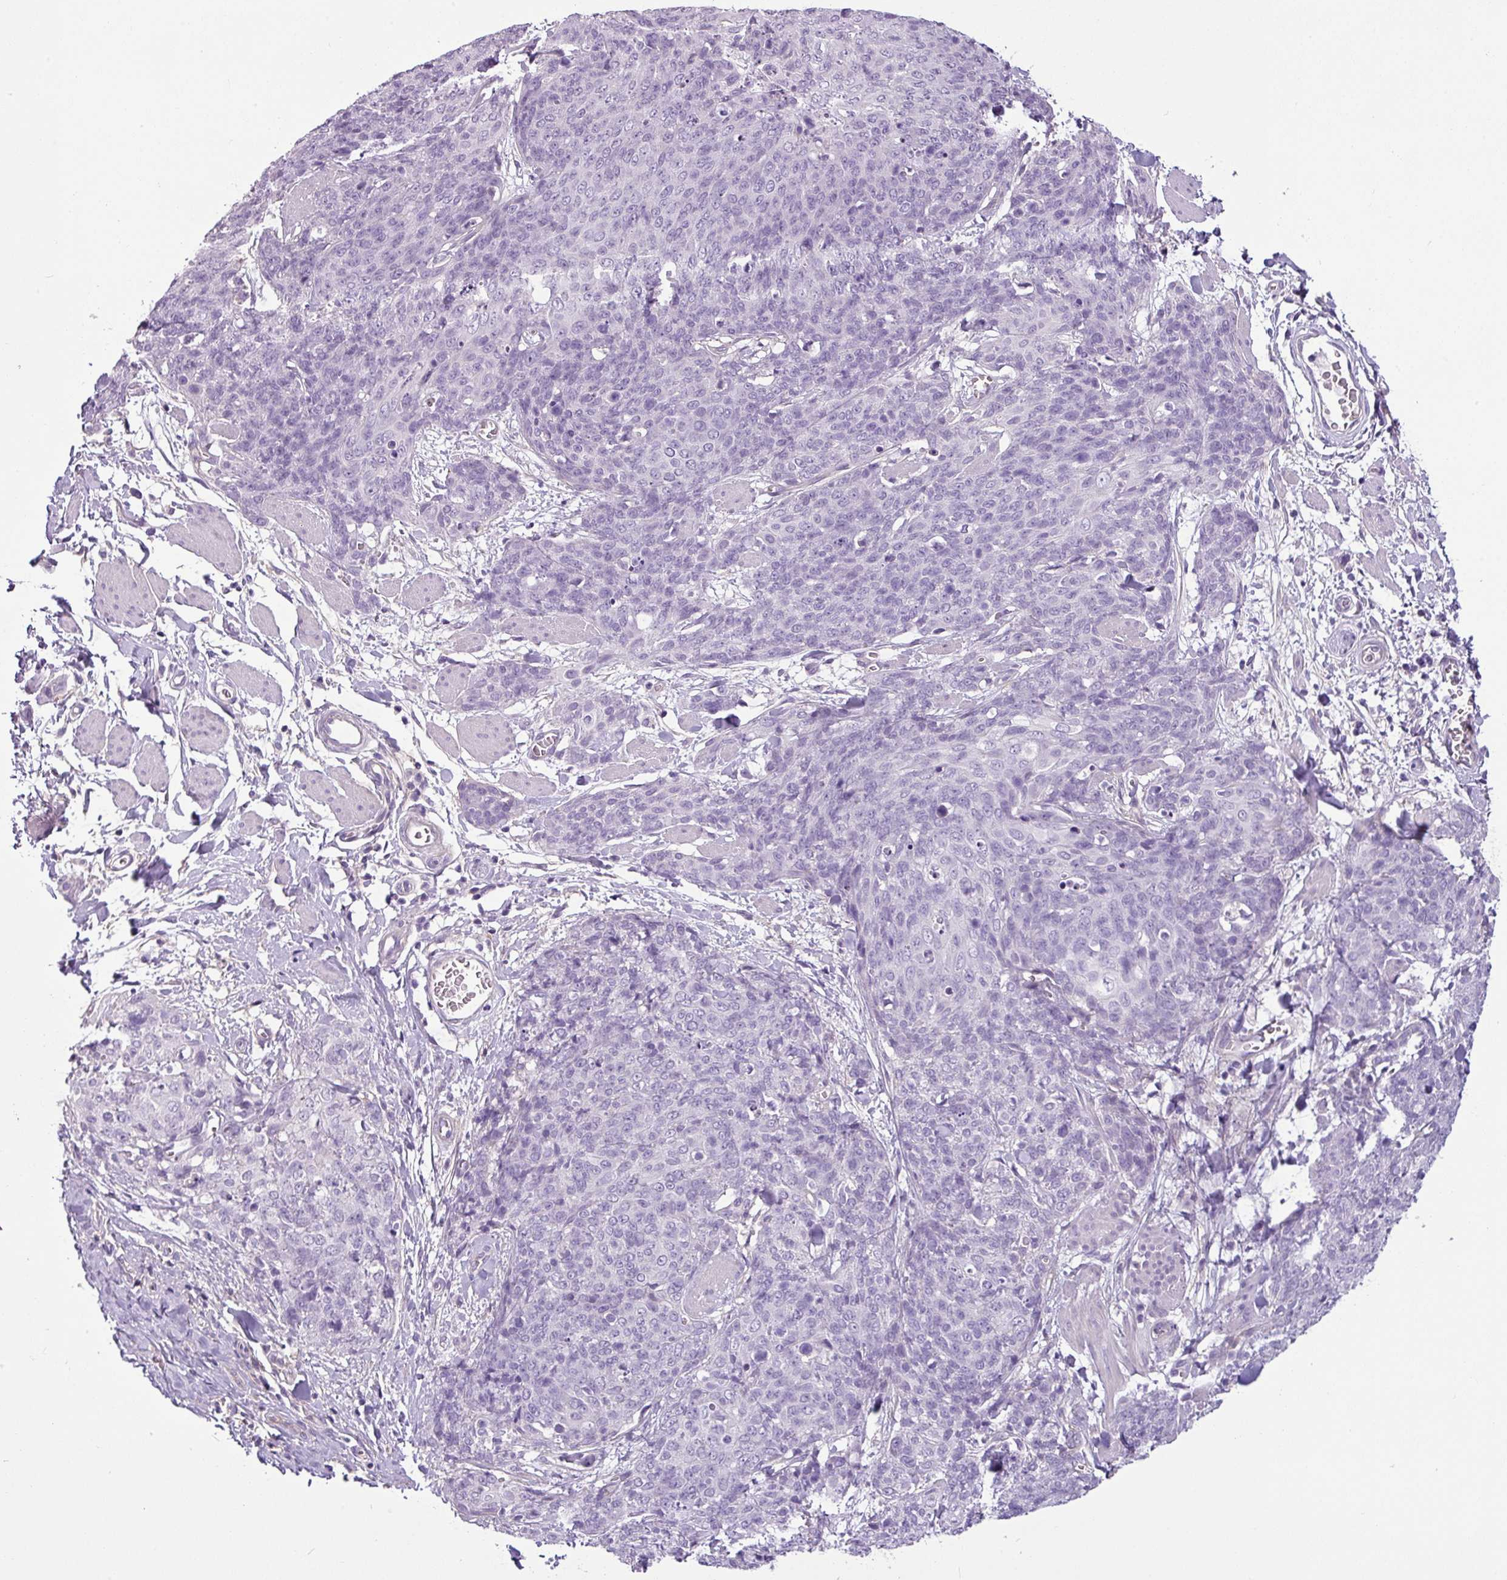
{"staining": {"intensity": "negative", "quantity": "none", "location": "none"}, "tissue": "skin cancer", "cell_type": "Tumor cells", "image_type": "cancer", "snomed": [{"axis": "morphology", "description": "Squamous cell carcinoma, NOS"}, {"axis": "topography", "description": "Skin"}, {"axis": "topography", "description": "Vulva"}], "caption": "An IHC micrograph of skin cancer is shown. There is no staining in tumor cells of skin cancer.", "gene": "TMEM178B", "patient": {"sex": "female", "age": 85}}